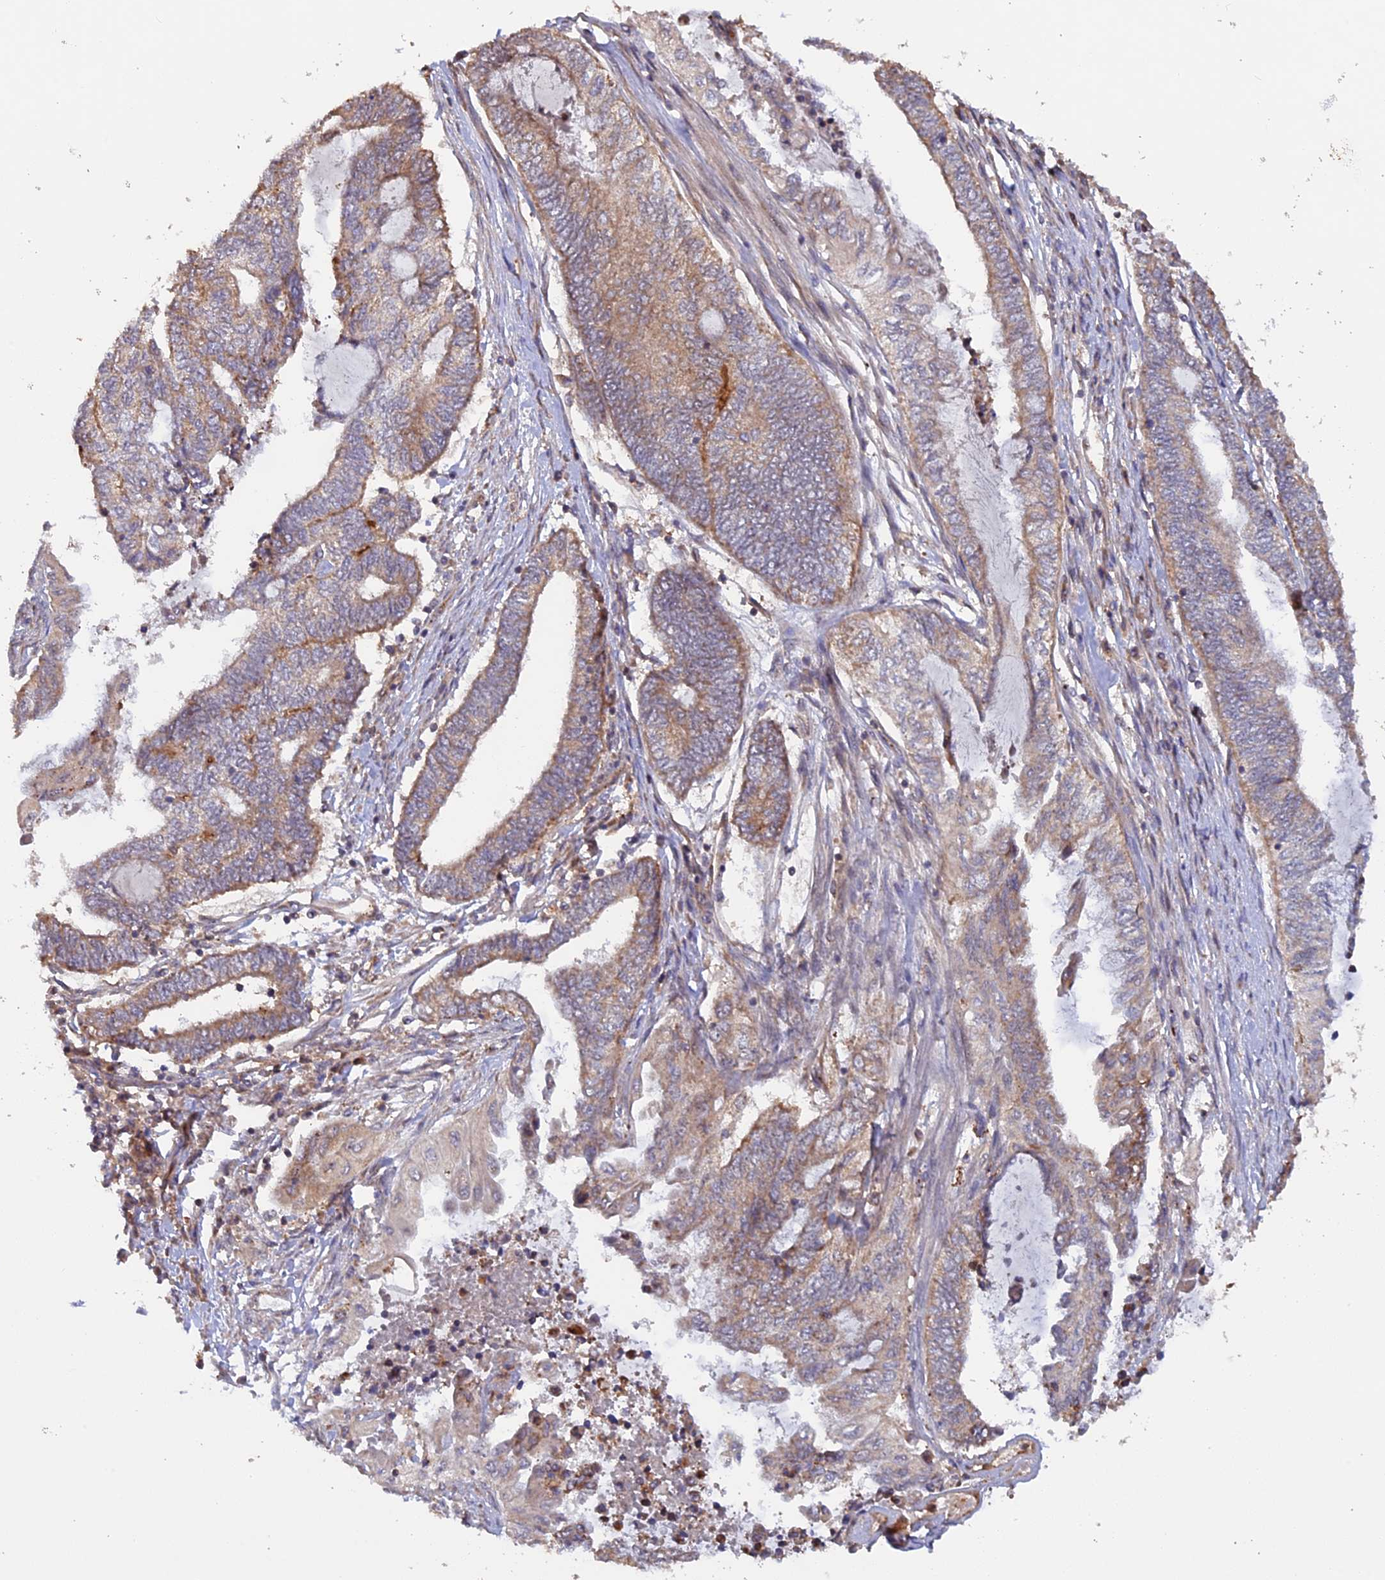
{"staining": {"intensity": "weak", "quantity": ">75%", "location": "cytoplasmic/membranous"}, "tissue": "endometrial cancer", "cell_type": "Tumor cells", "image_type": "cancer", "snomed": [{"axis": "morphology", "description": "Adenocarcinoma, NOS"}, {"axis": "topography", "description": "Uterus"}, {"axis": "topography", "description": "Endometrium"}], "caption": "Immunohistochemical staining of human endometrial cancer (adenocarcinoma) exhibits low levels of weak cytoplasmic/membranous protein staining in approximately >75% of tumor cells. (DAB = brown stain, brightfield microscopy at high magnification).", "gene": "FERMT1", "patient": {"sex": "female", "age": 70}}